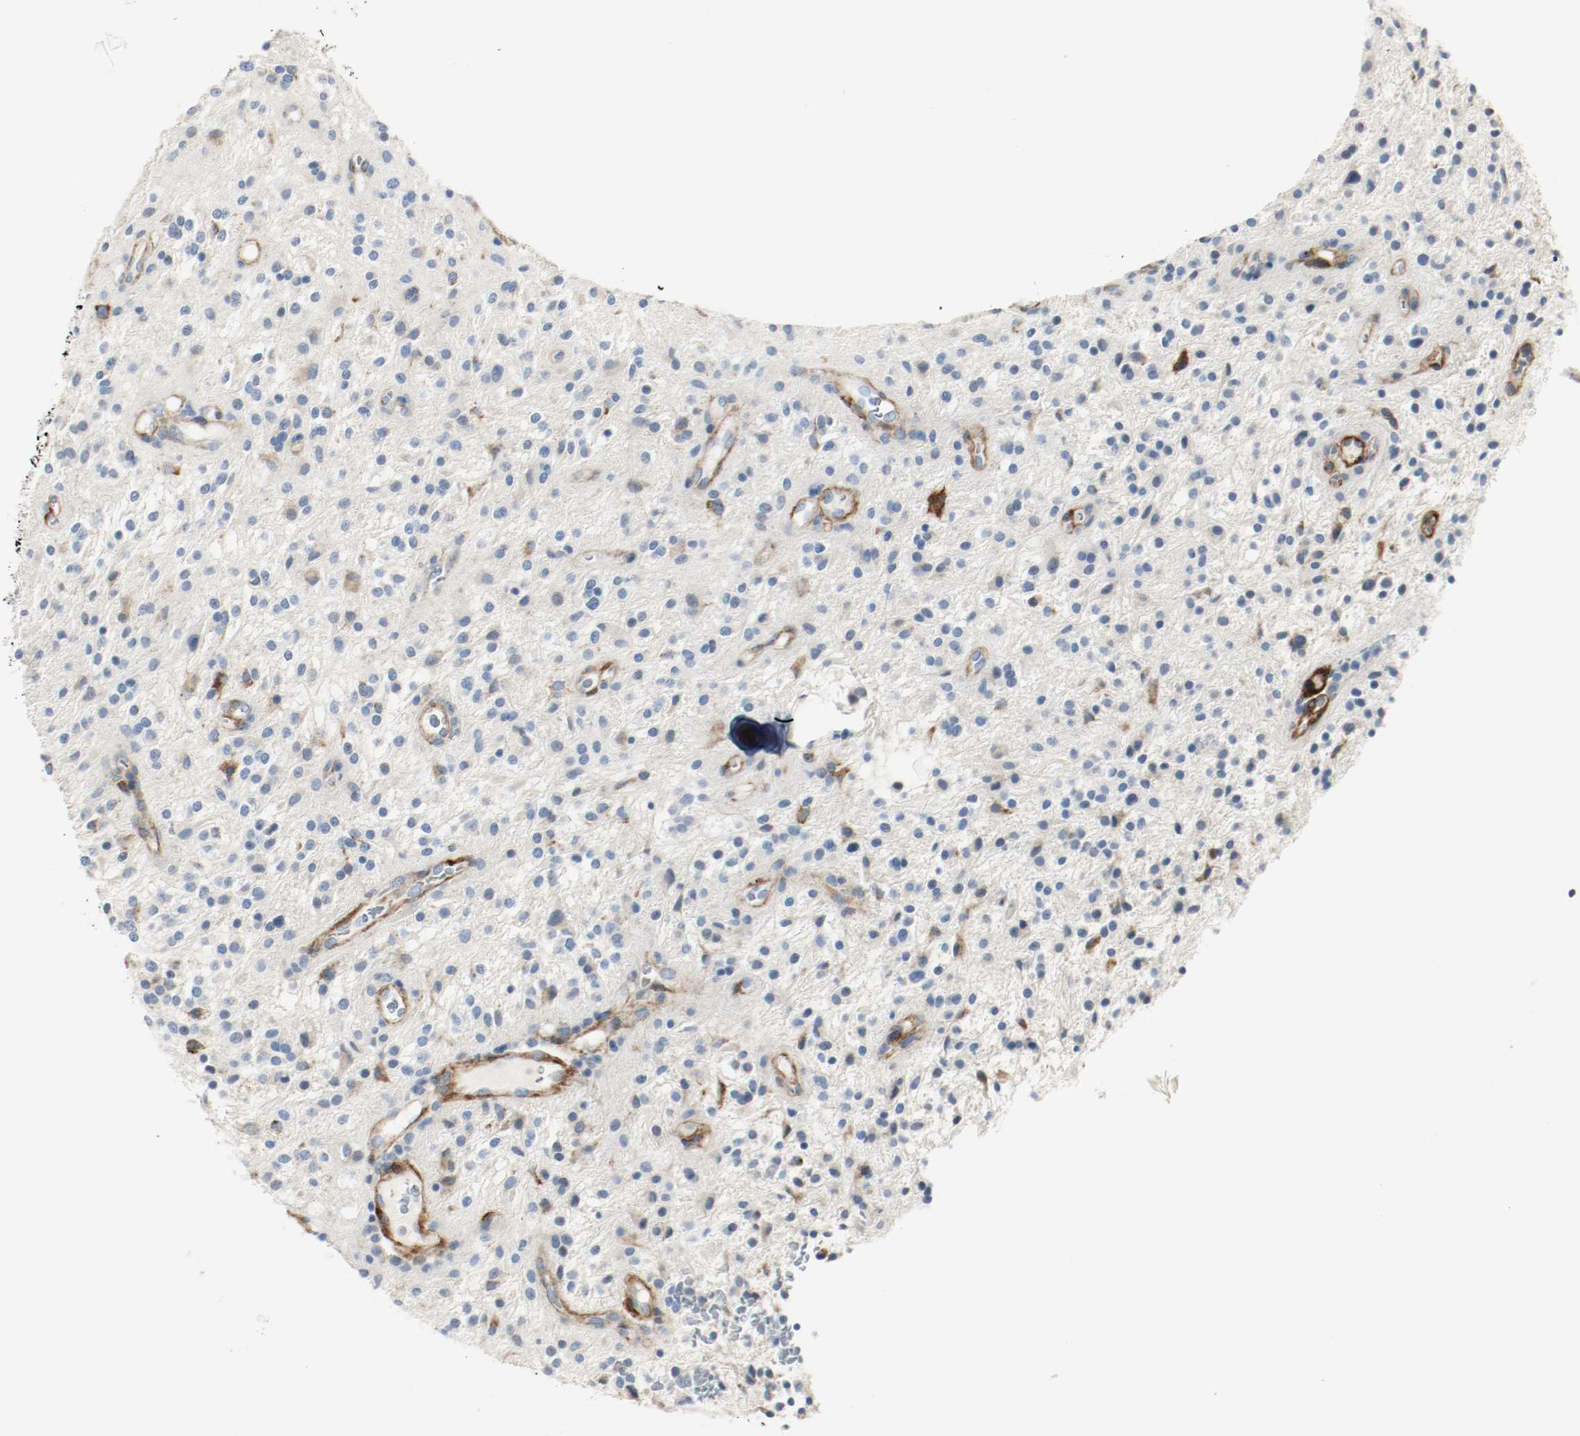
{"staining": {"intensity": "negative", "quantity": "none", "location": "none"}, "tissue": "glioma", "cell_type": "Tumor cells", "image_type": "cancer", "snomed": [{"axis": "morphology", "description": "Glioma, malignant, NOS"}, {"axis": "topography", "description": "Cerebellum"}], "caption": "An image of human glioma is negative for staining in tumor cells.", "gene": "LAMB1", "patient": {"sex": "female", "age": 10}}